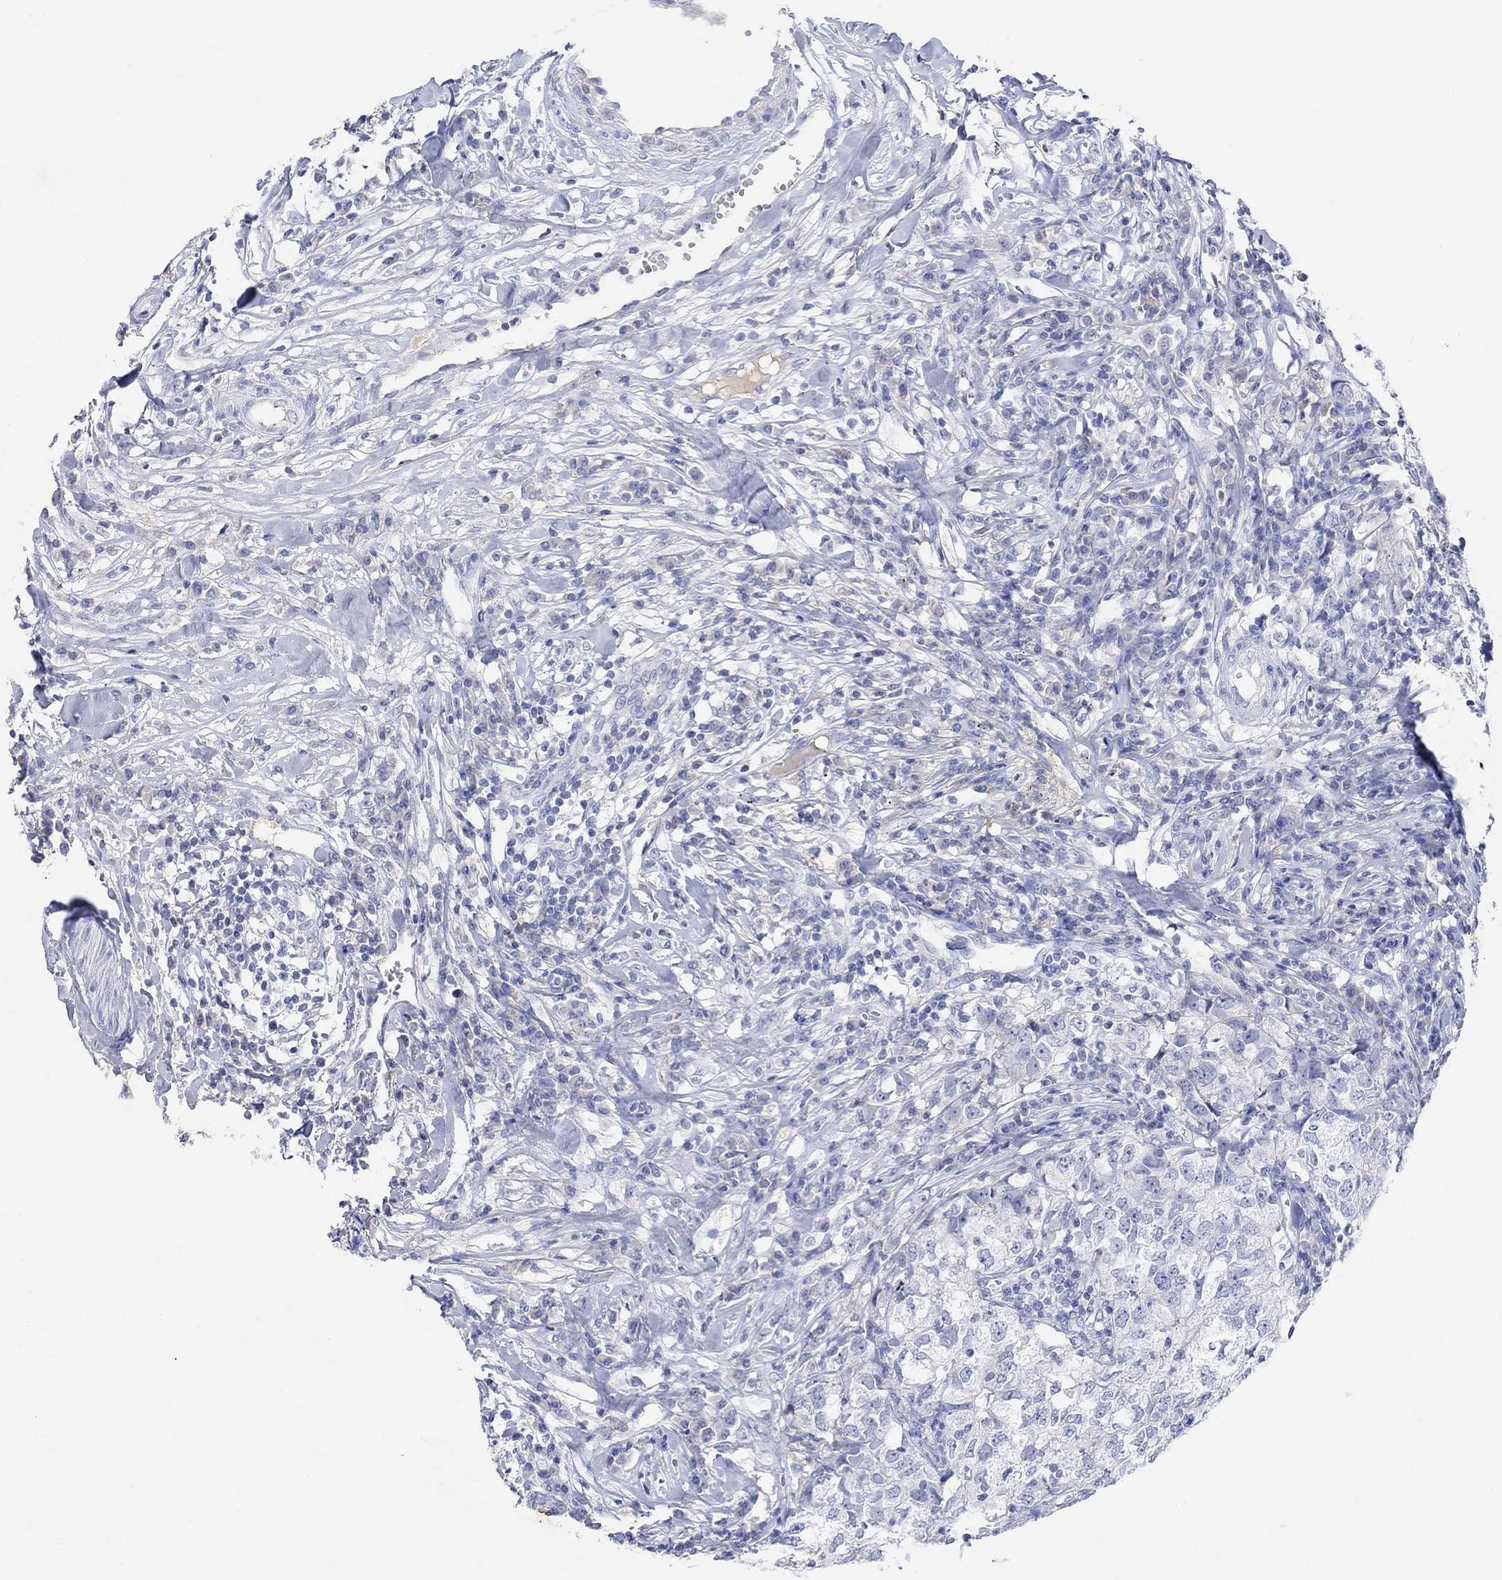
{"staining": {"intensity": "negative", "quantity": "none", "location": "none"}, "tissue": "breast cancer", "cell_type": "Tumor cells", "image_type": "cancer", "snomed": [{"axis": "morphology", "description": "Duct carcinoma"}, {"axis": "topography", "description": "Breast"}], "caption": "High magnification brightfield microscopy of breast infiltrating ductal carcinoma stained with DAB (3,3'-diaminobenzidine) (brown) and counterstained with hematoxylin (blue): tumor cells show no significant expression.", "gene": "TYR", "patient": {"sex": "female", "age": 30}}